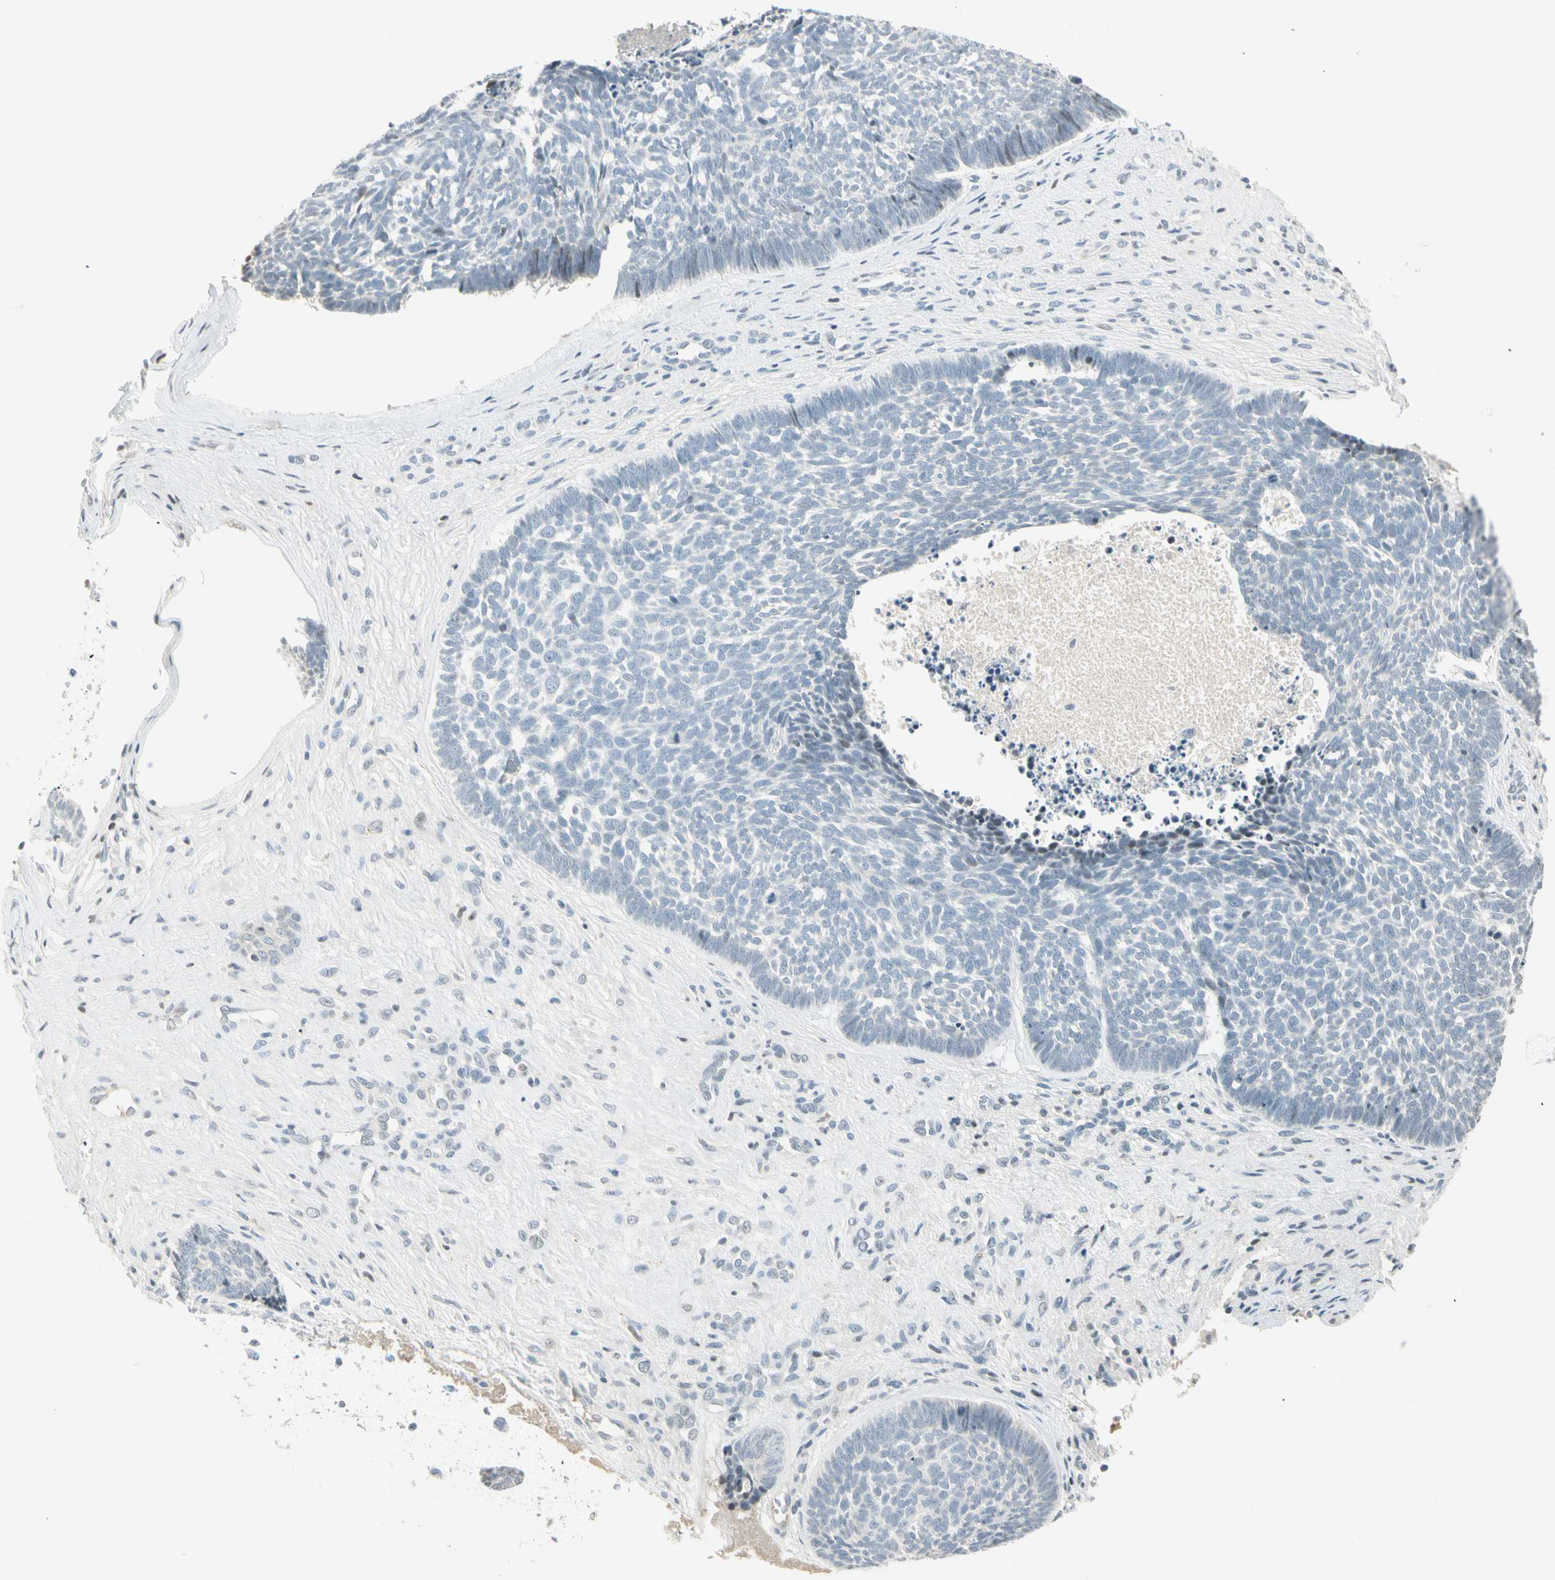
{"staining": {"intensity": "weak", "quantity": "<25%", "location": "nuclear"}, "tissue": "skin cancer", "cell_type": "Tumor cells", "image_type": "cancer", "snomed": [{"axis": "morphology", "description": "Basal cell carcinoma"}, {"axis": "topography", "description": "Skin"}], "caption": "Tumor cells are negative for protein expression in human skin cancer (basal cell carcinoma).", "gene": "SMAD3", "patient": {"sex": "male", "age": 84}}